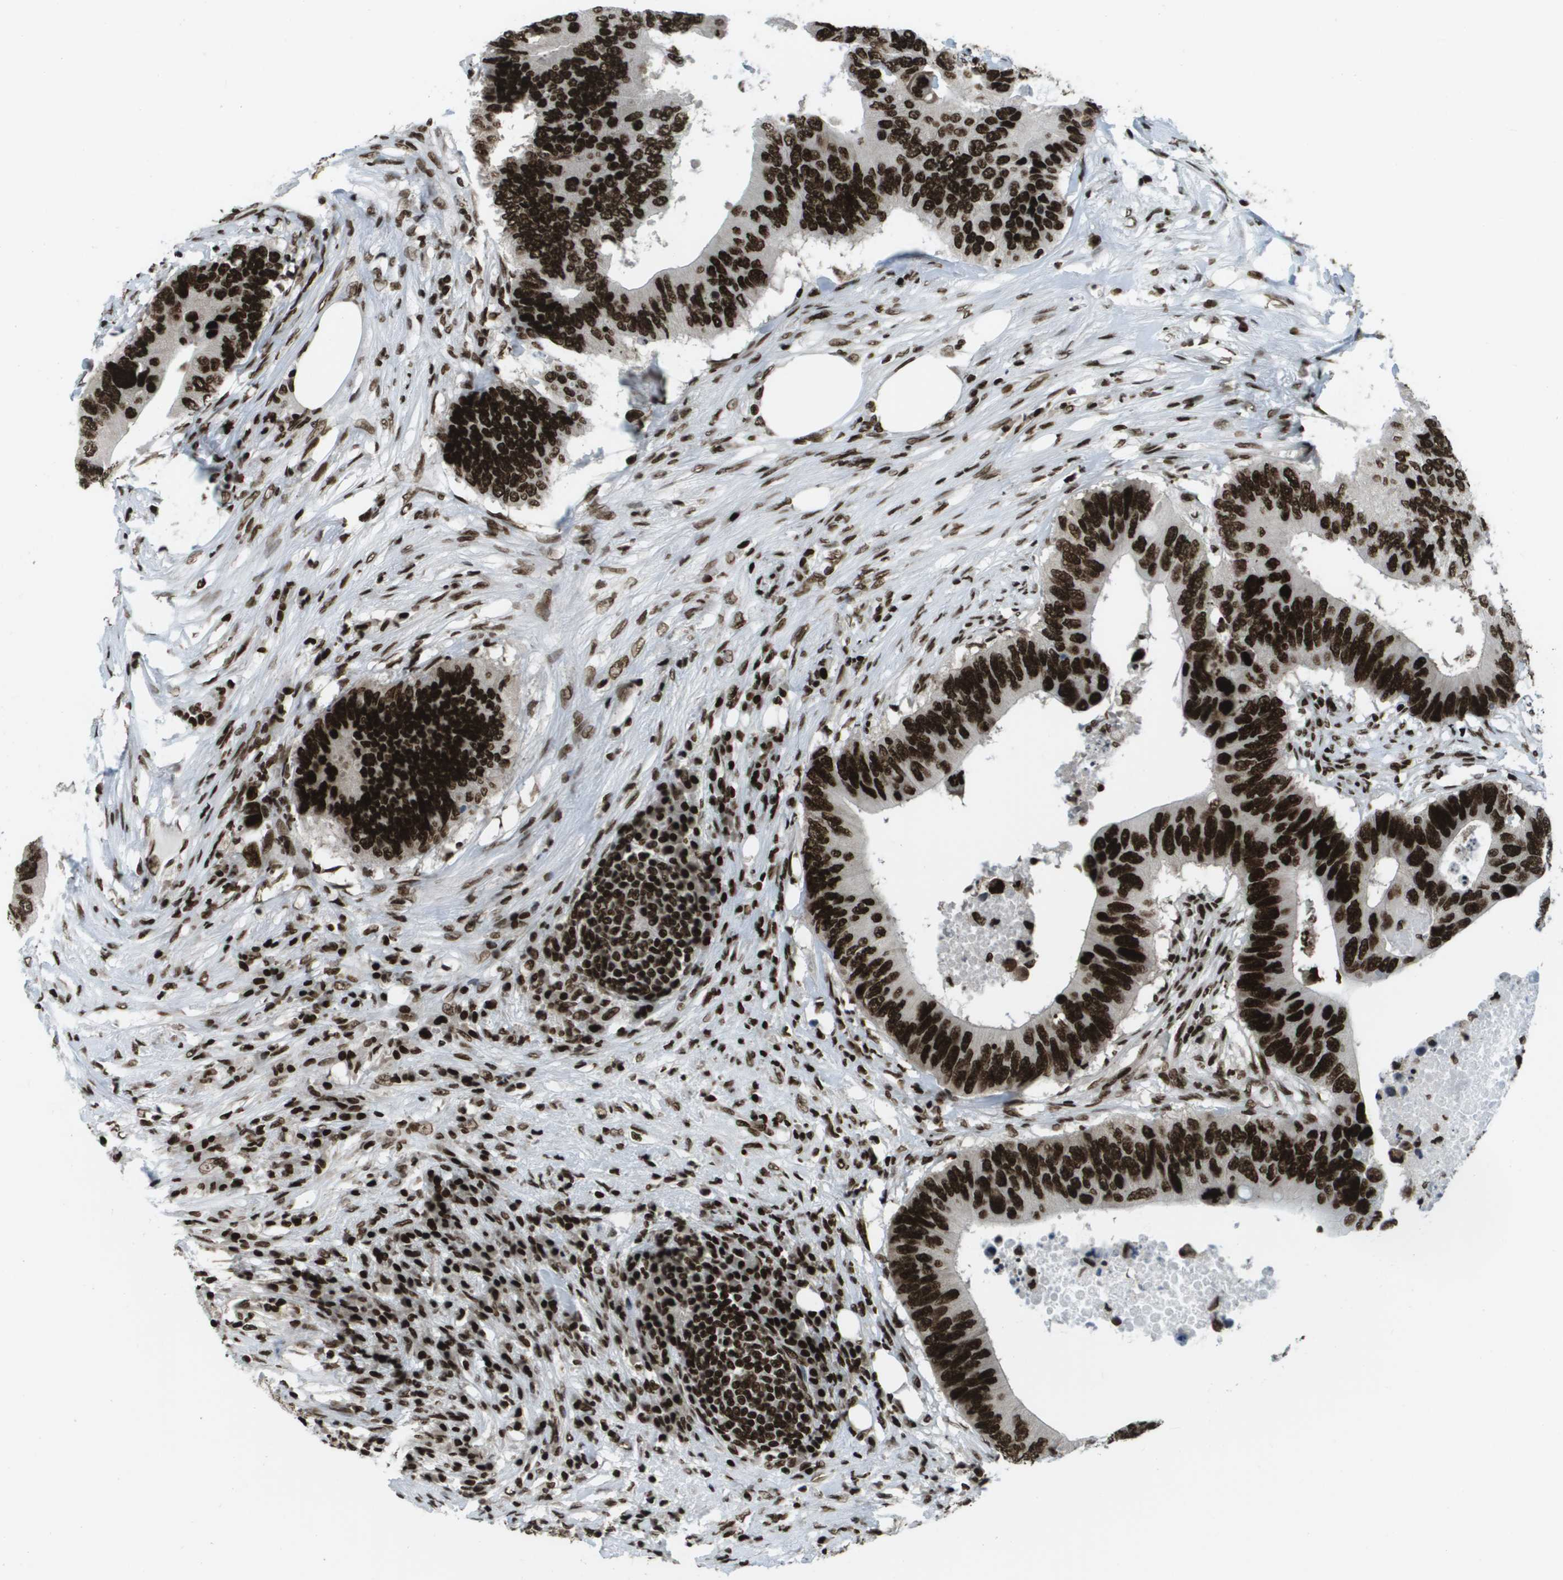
{"staining": {"intensity": "strong", "quantity": ">75%", "location": "nuclear"}, "tissue": "colorectal cancer", "cell_type": "Tumor cells", "image_type": "cancer", "snomed": [{"axis": "morphology", "description": "Adenocarcinoma, NOS"}, {"axis": "topography", "description": "Colon"}], "caption": "Immunohistochemical staining of human colorectal cancer (adenocarcinoma) displays strong nuclear protein expression in approximately >75% of tumor cells.", "gene": "GLYR1", "patient": {"sex": "male", "age": 71}}